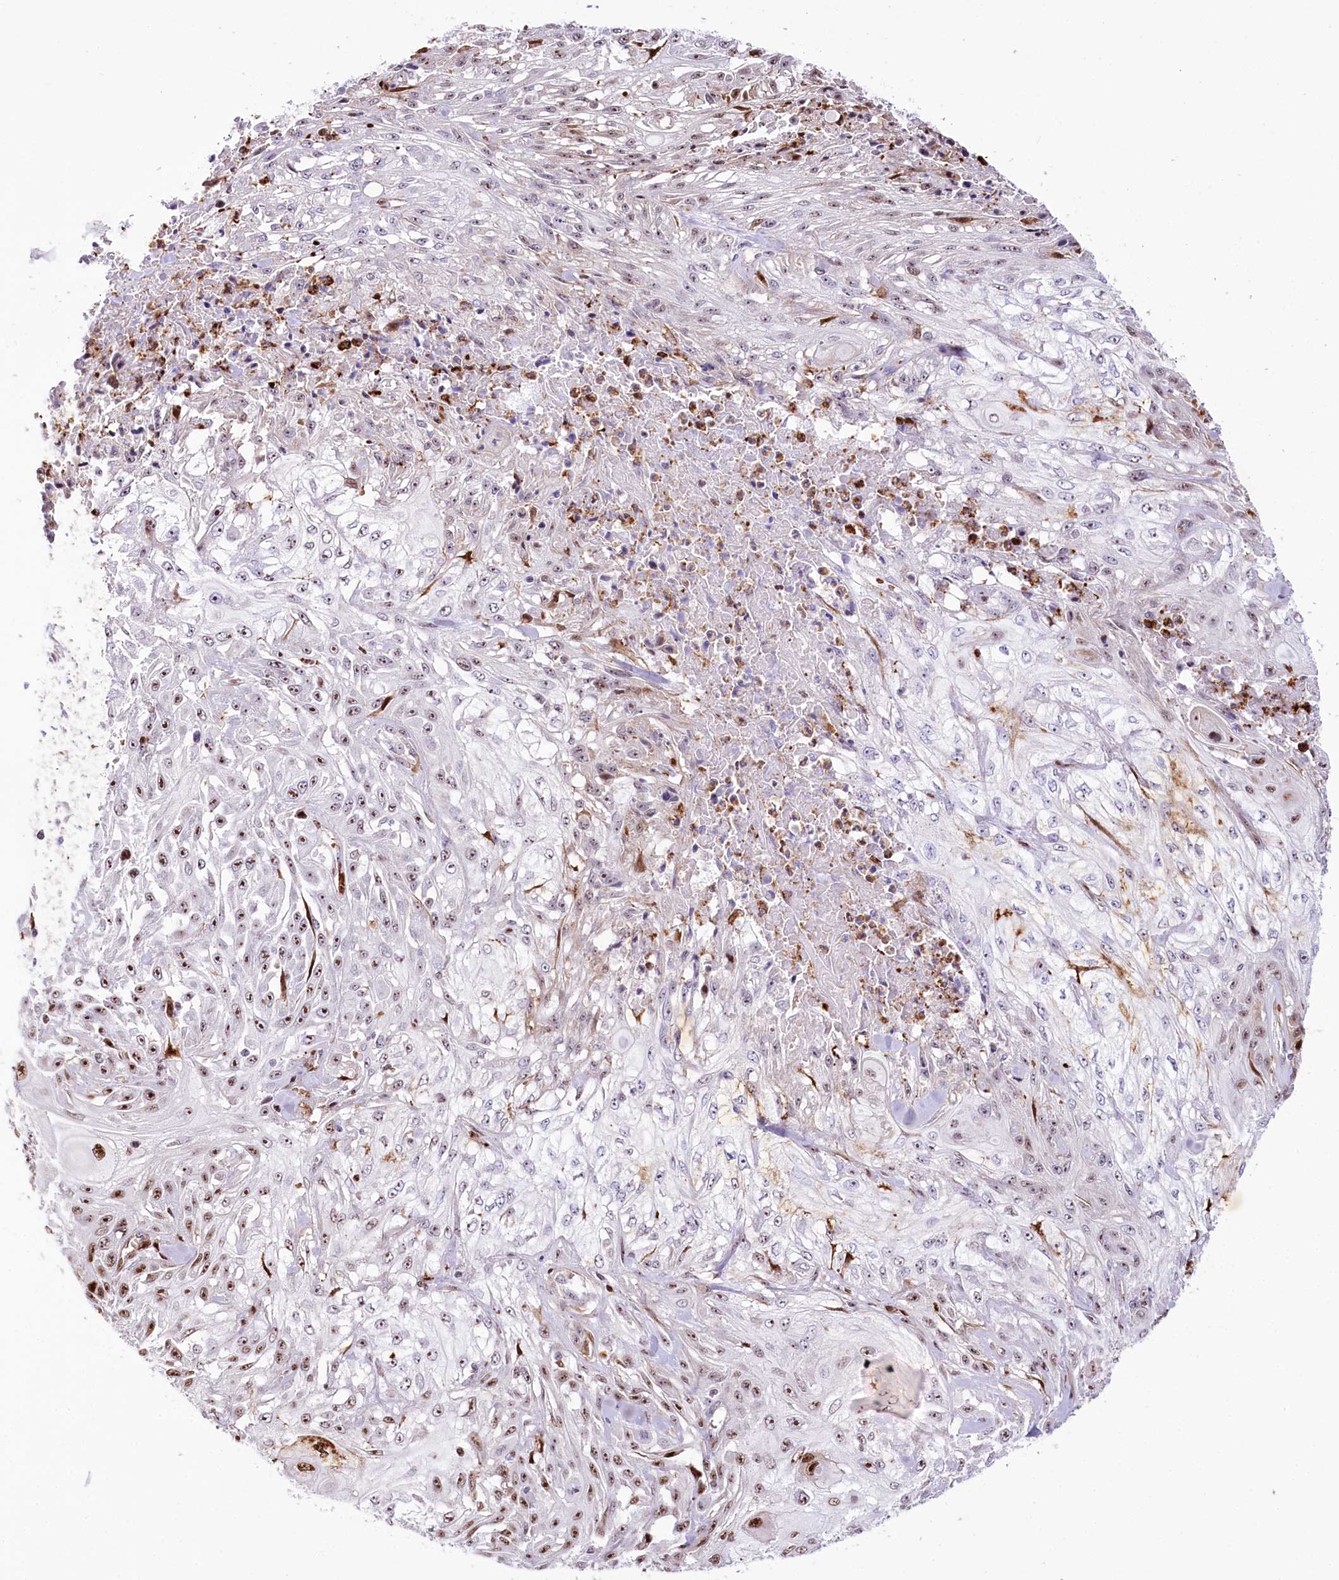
{"staining": {"intensity": "moderate", "quantity": ">75%", "location": "nuclear"}, "tissue": "skin cancer", "cell_type": "Tumor cells", "image_type": "cancer", "snomed": [{"axis": "morphology", "description": "Squamous cell carcinoma, NOS"}, {"axis": "morphology", "description": "Squamous cell carcinoma, metastatic, NOS"}, {"axis": "topography", "description": "Skin"}, {"axis": "topography", "description": "Lymph node"}], "caption": "A high-resolution micrograph shows immunohistochemistry (IHC) staining of skin cancer, which reveals moderate nuclear expression in approximately >75% of tumor cells.", "gene": "PTMS", "patient": {"sex": "male", "age": 75}}